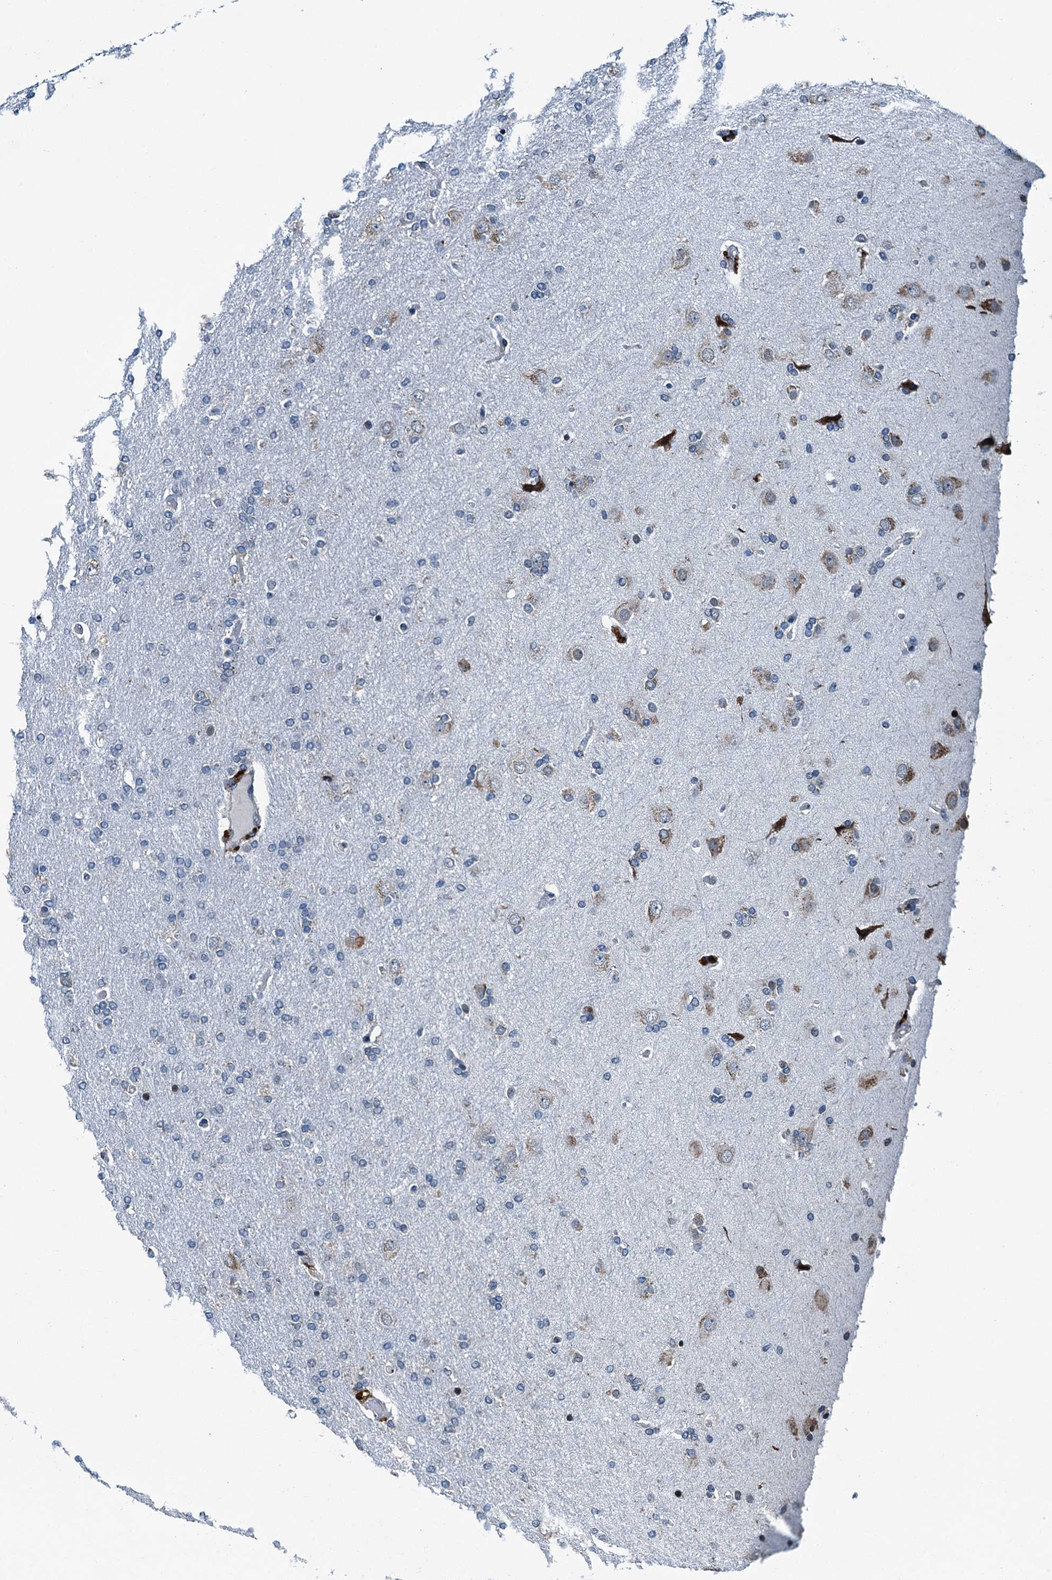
{"staining": {"intensity": "negative", "quantity": "none", "location": "none"}, "tissue": "glioma", "cell_type": "Tumor cells", "image_type": "cancer", "snomed": [{"axis": "morphology", "description": "Glioma, malignant, High grade"}, {"axis": "topography", "description": "Brain"}], "caption": "This is an immunohistochemistry photomicrograph of high-grade glioma (malignant). There is no expression in tumor cells.", "gene": "TAMALIN", "patient": {"sex": "male", "age": 72}}